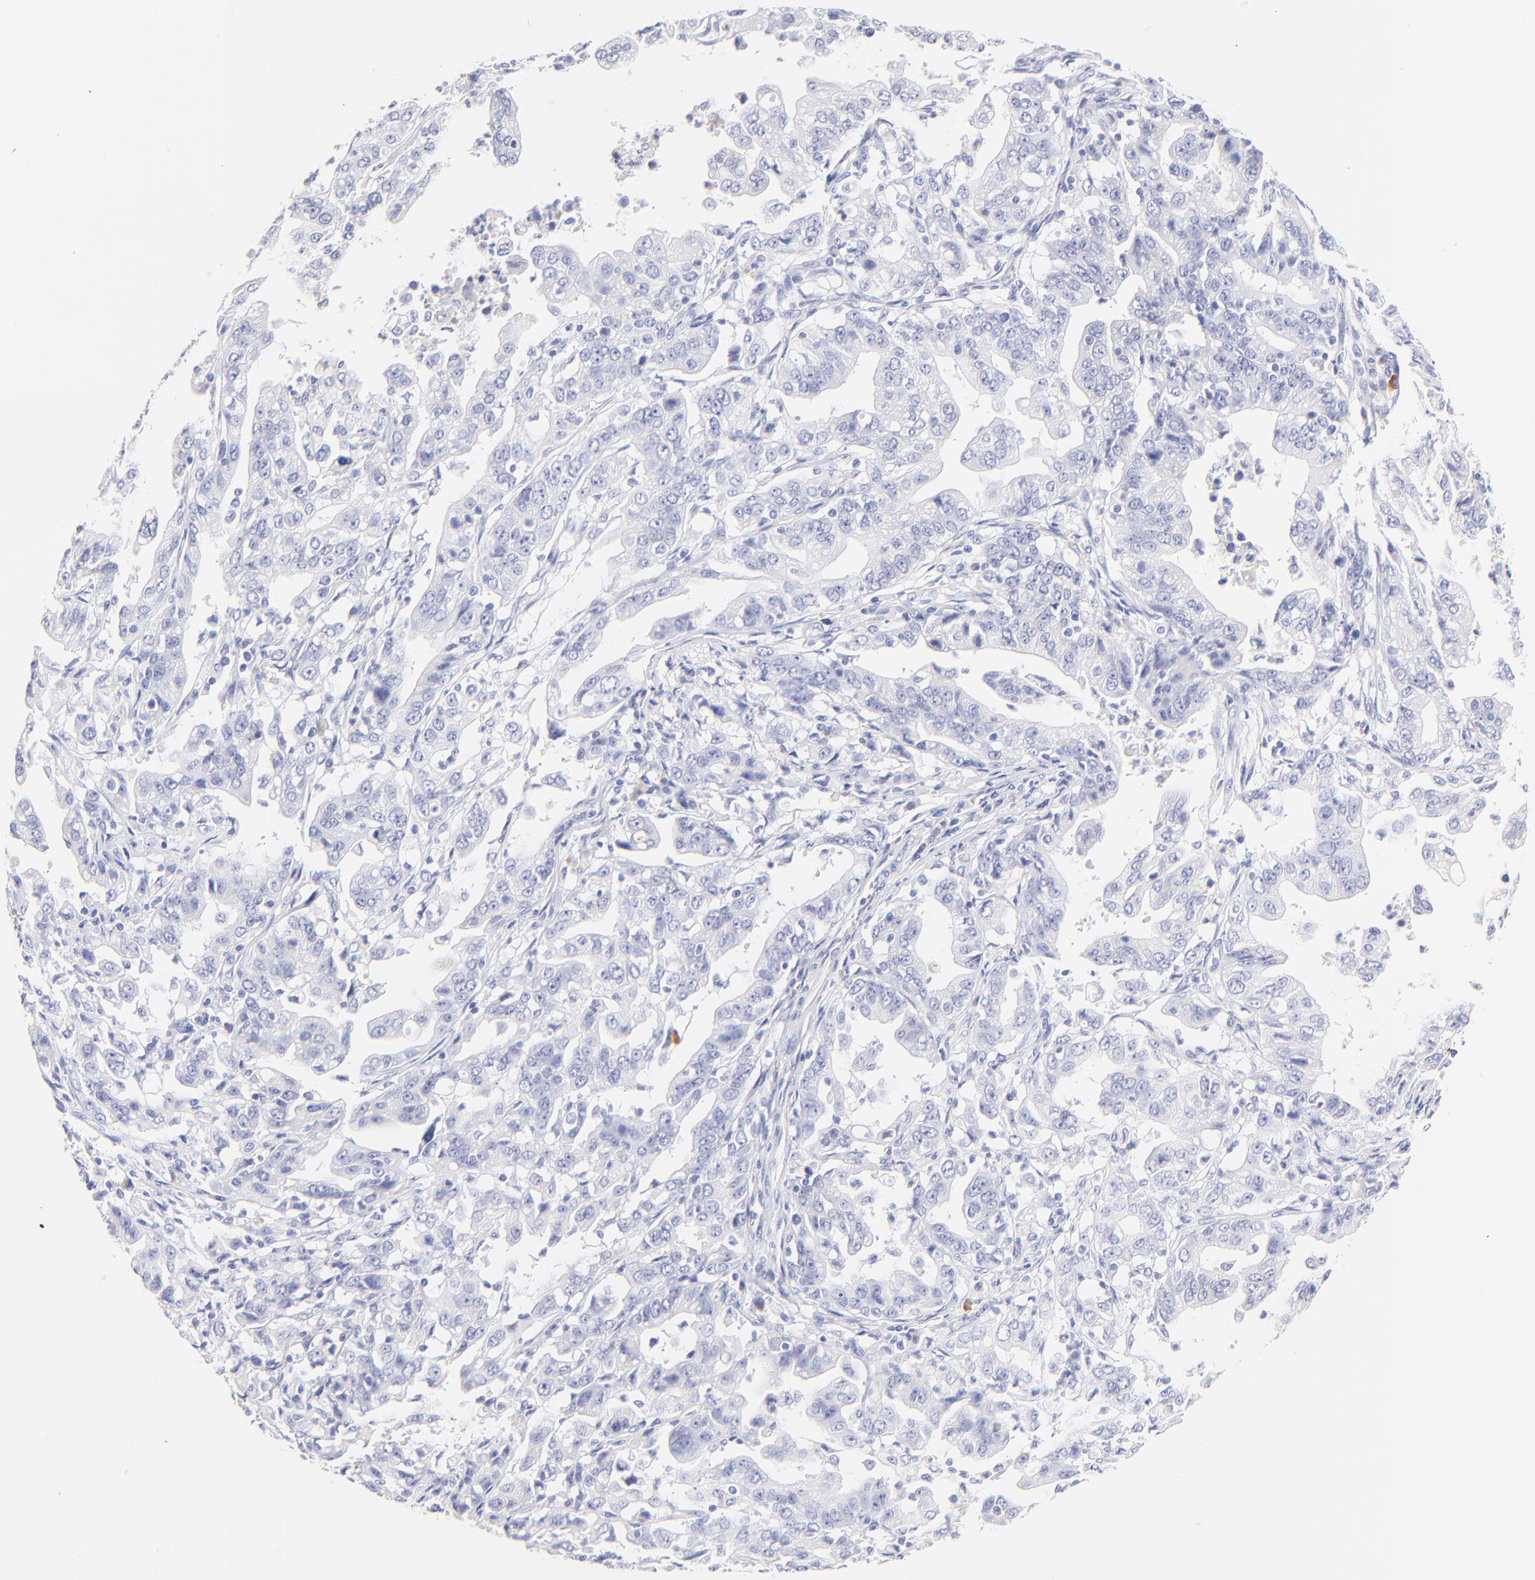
{"staining": {"intensity": "negative", "quantity": "none", "location": "none"}, "tissue": "stomach cancer", "cell_type": "Tumor cells", "image_type": "cancer", "snomed": [{"axis": "morphology", "description": "Adenocarcinoma, NOS"}, {"axis": "topography", "description": "Stomach, upper"}], "caption": "IHC photomicrograph of neoplastic tissue: human stomach cancer (adenocarcinoma) stained with DAB (3,3'-diaminobenzidine) exhibits no significant protein positivity in tumor cells. Brightfield microscopy of immunohistochemistry (IHC) stained with DAB (brown) and hematoxylin (blue), captured at high magnification.", "gene": "ASB9", "patient": {"sex": "female", "age": 50}}